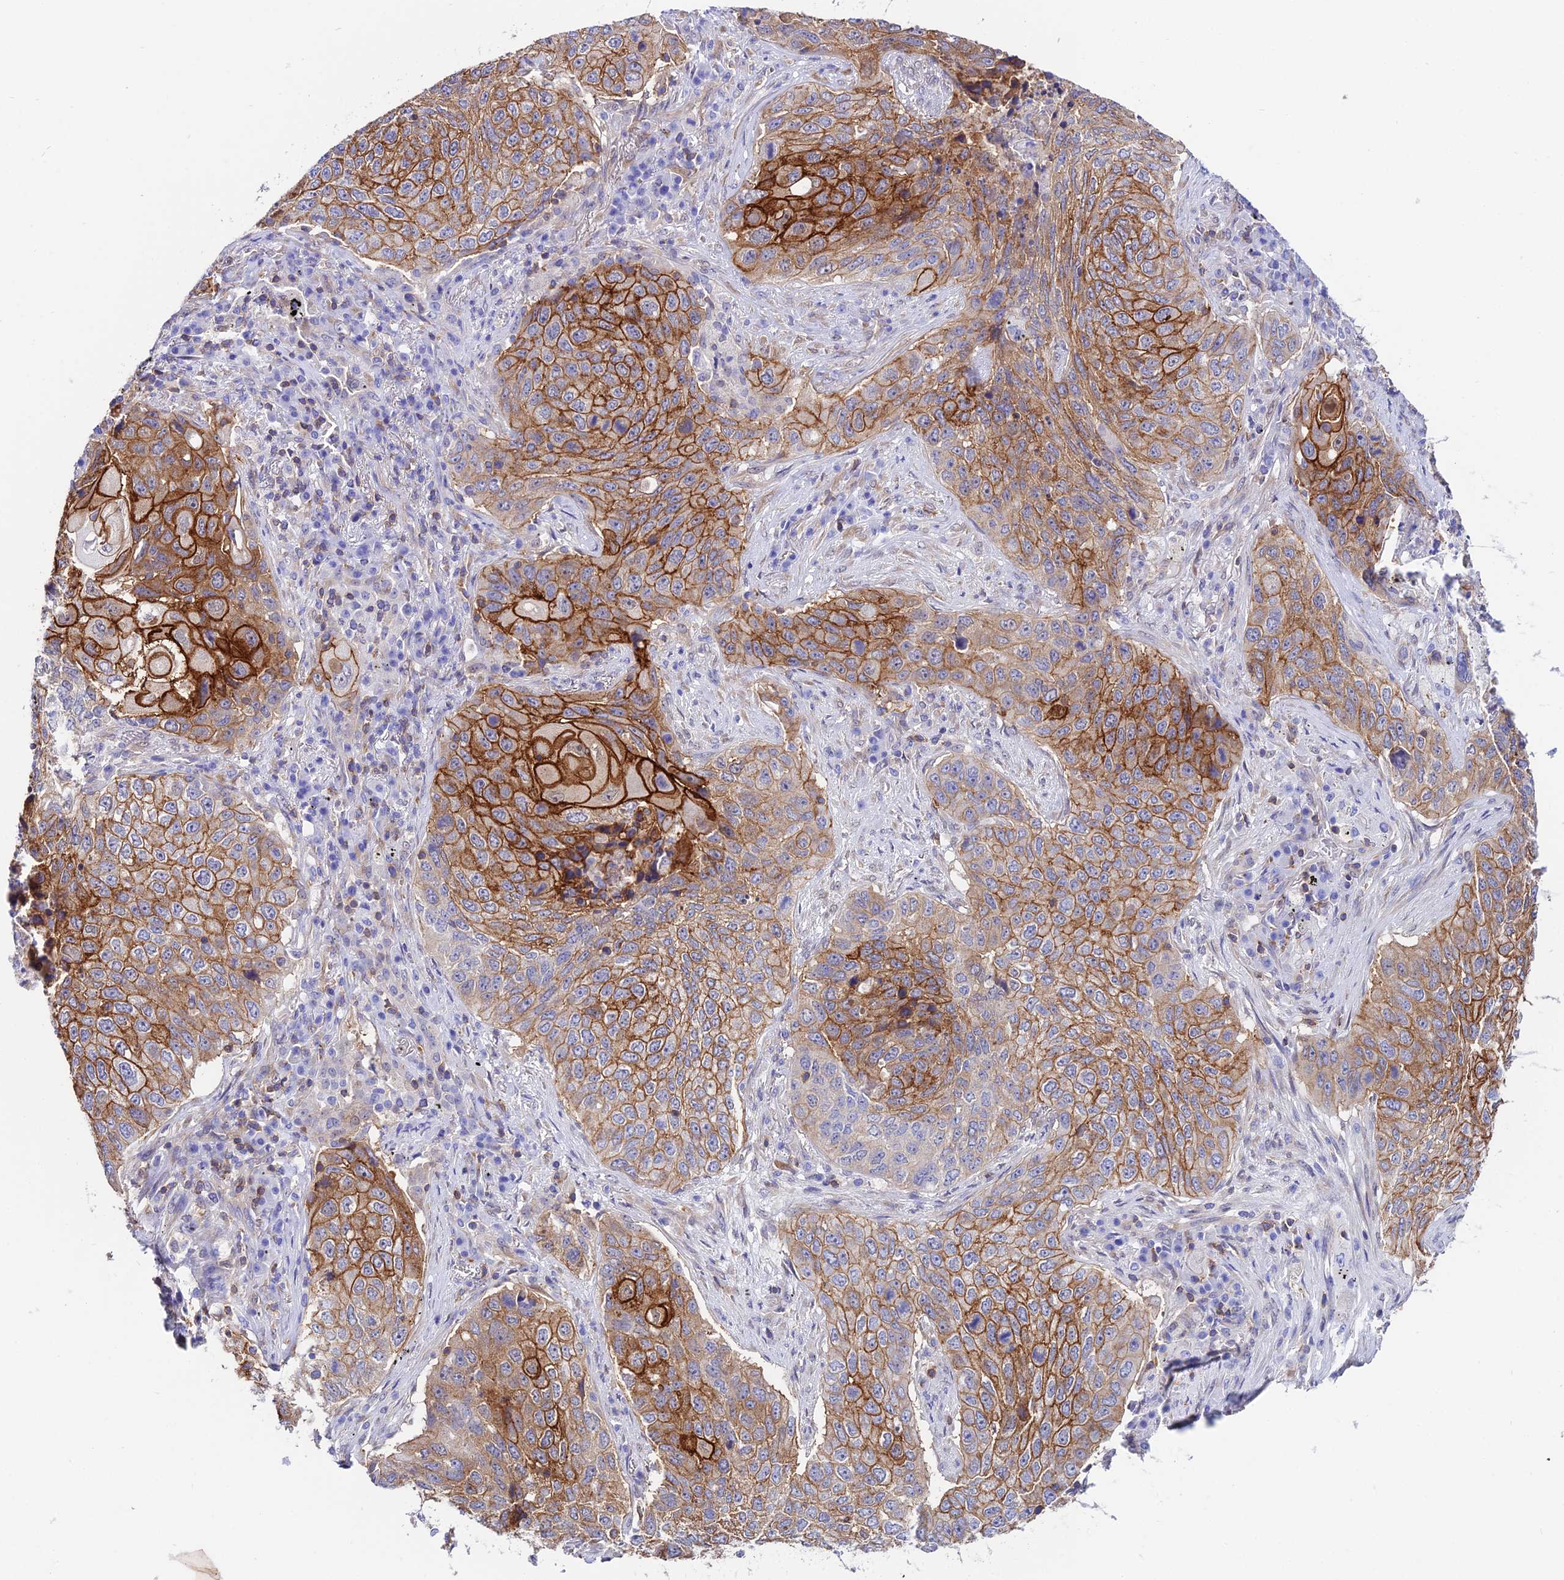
{"staining": {"intensity": "moderate", "quantity": ">75%", "location": "cytoplasmic/membranous"}, "tissue": "lung cancer", "cell_type": "Tumor cells", "image_type": "cancer", "snomed": [{"axis": "morphology", "description": "Squamous cell carcinoma, NOS"}, {"axis": "topography", "description": "Lung"}], "caption": "IHC staining of squamous cell carcinoma (lung), which exhibits medium levels of moderate cytoplasmic/membranous expression in approximately >75% of tumor cells indicating moderate cytoplasmic/membranous protein positivity. The staining was performed using DAB (brown) for protein detection and nuclei were counterstained in hematoxylin (blue).", "gene": "S100A16", "patient": {"sex": "female", "age": 63}}